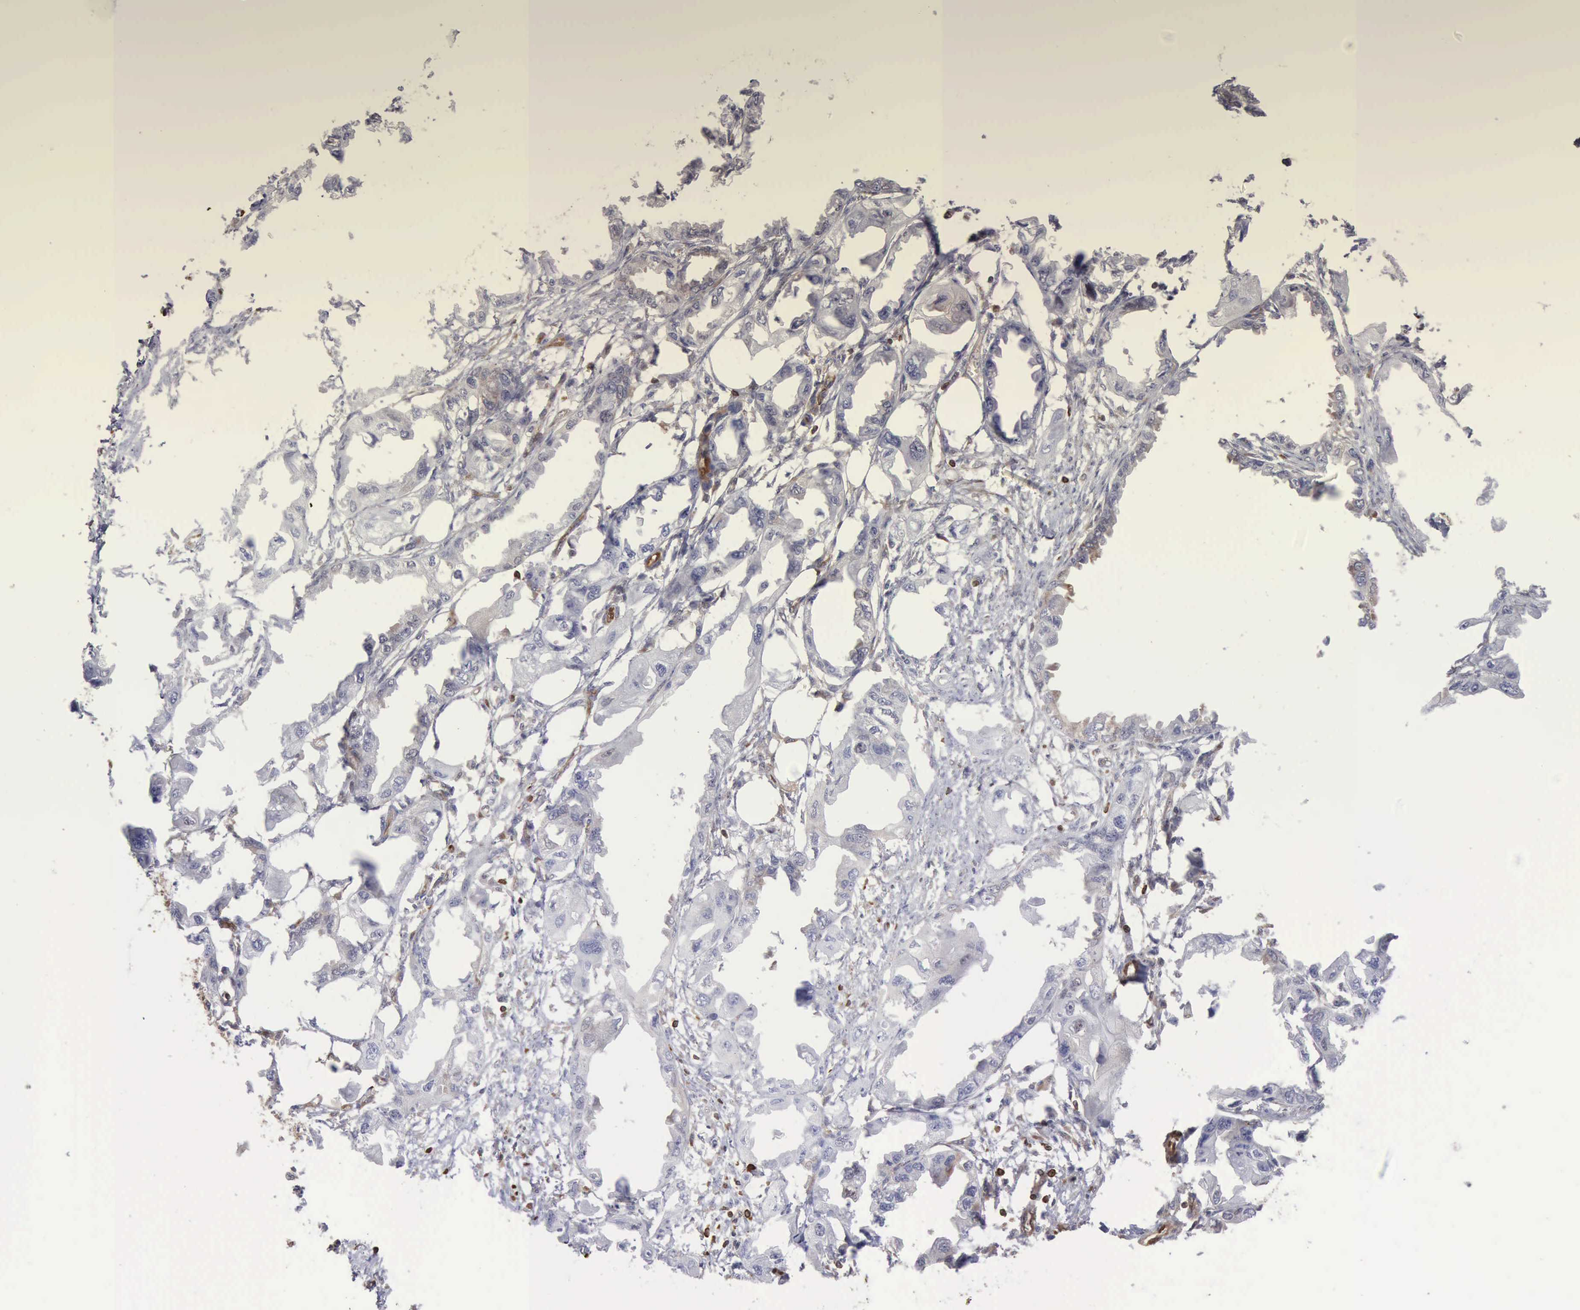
{"staining": {"intensity": "negative", "quantity": "none", "location": "none"}, "tissue": "endometrial cancer", "cell_type": "Tumor cells", "image_type": "cancer", "snomed": [{"axis": "morphology", "description": "Adenocarcinoma, NOS"}, {"axis": "topography", "description": "Endometrium"}], "caption": "Immunohistochemistry micrograph of endometrial cancer stained for a protein (brown), which displays no positivity in tumor cells. (IHC, brightfield microscopy, high magnification).", "gene": "PDCD4", "patient": {"sex": "female", "age": 67}}